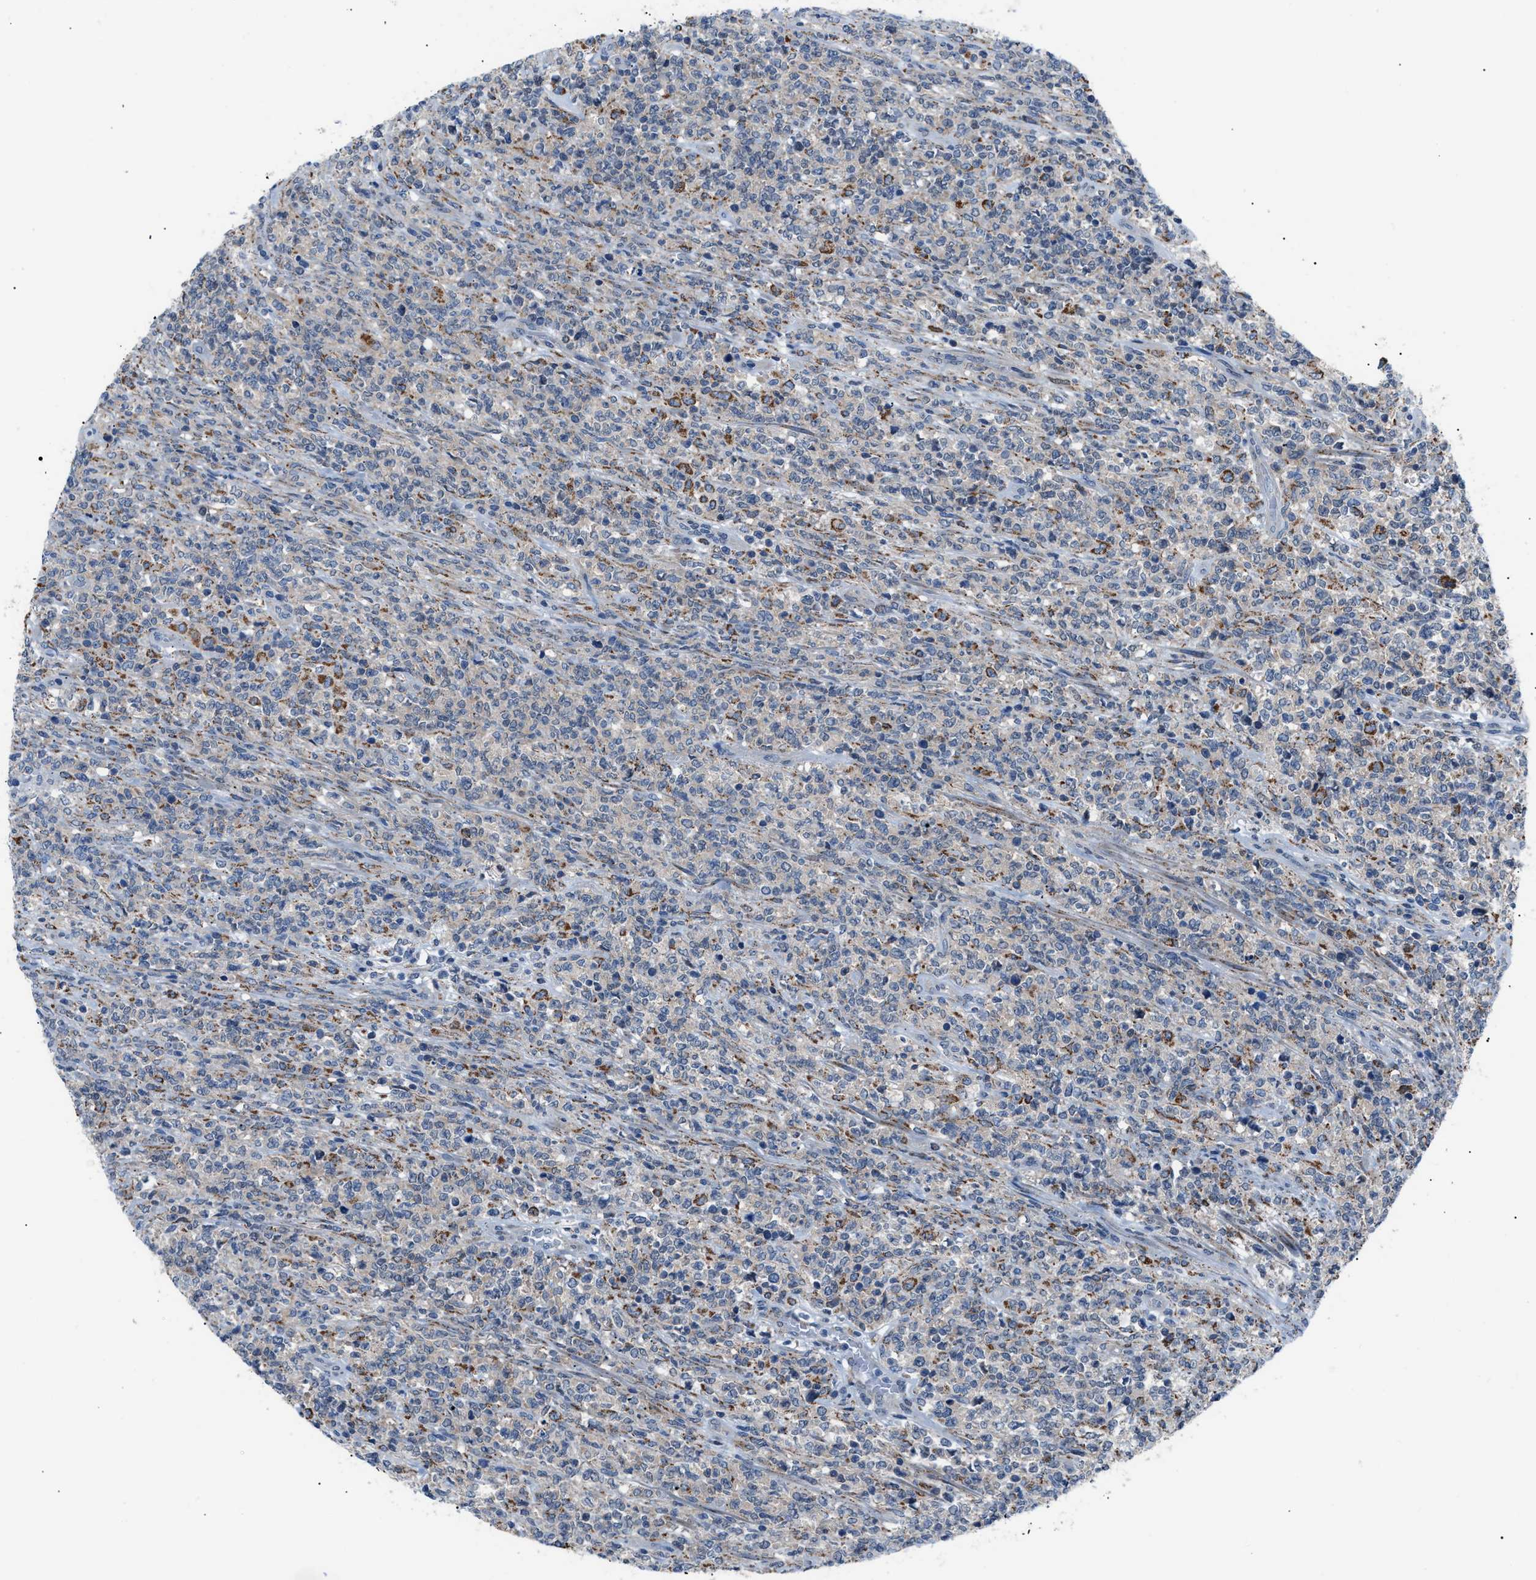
{"staining": {"intensity": "negative", "quantity": "none", "location": "none"}, "tissue": "lymphoma", "cell_type": "Tumor cells", "image_type": "cancer", "snomed": [{"axis": "morphology", "description": "Malignant lymphoma, non-Hodgkin's type, High grade"}, {"axis": "topography", "description": "Soft tissue"}], "caption": "Immunohistochemistry (IHC) micrograph of neoplastic tissue: human high-grade malignant lymphoma, non-Hodgkin's type stained with DAB (3,3'-diaminobenzidine) exhibits no significant protein positivity in tumor cells. Brightfield microscopy of immunohistochemistry stained with DAB (brown) and hematoxylin (blue), captured at high magnification.", "gene": "TMEM45B", "patient": {"sex": "male", "age": 18}}